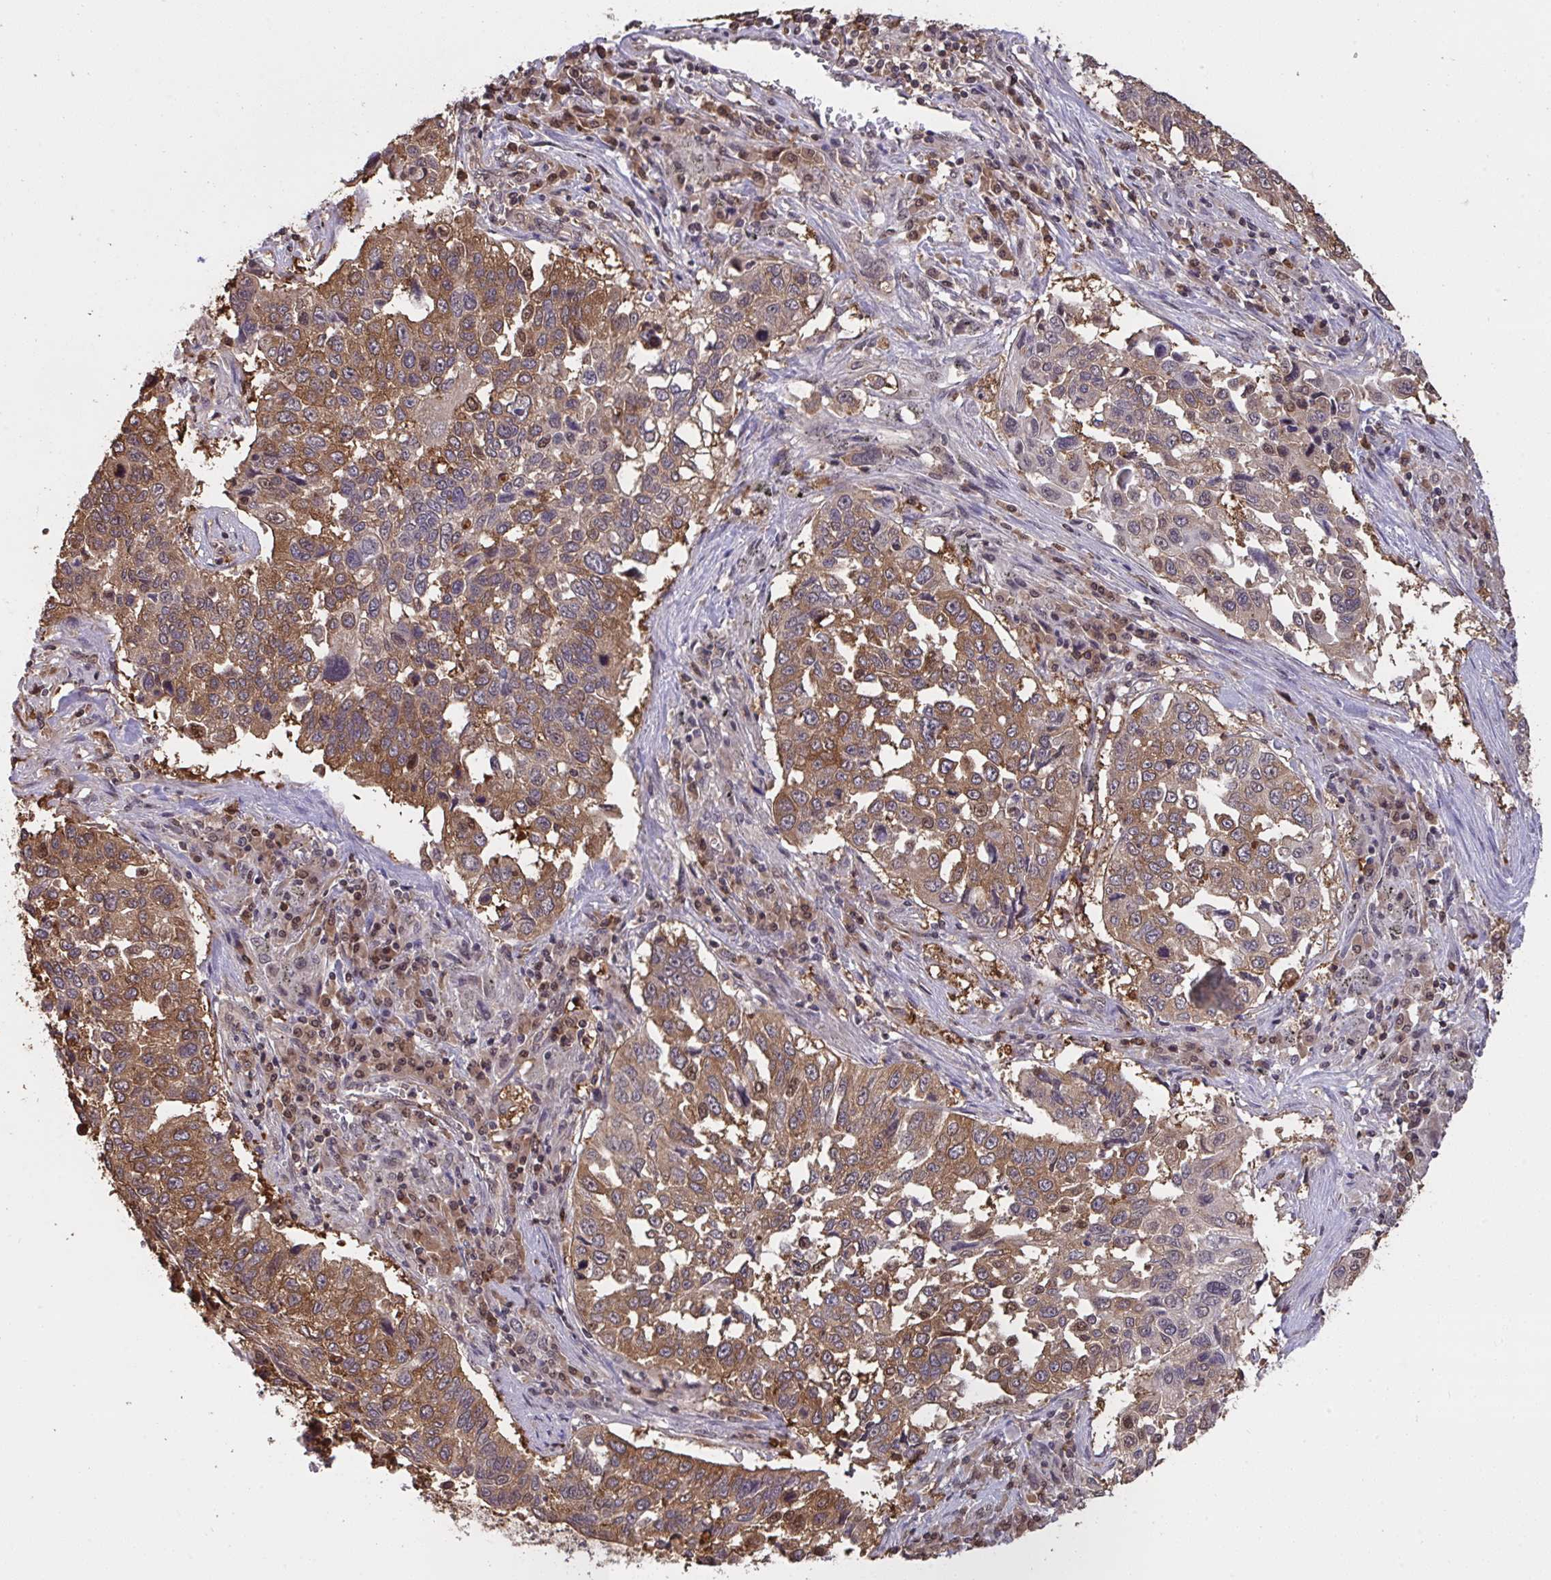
{"staining": {"intensity": "moderate", "quantity": "25%-75%", "location": "cytoplasmic/membranous"}, "tissue": "lung cancer", "cell_type": "Tumor cells", "image_type": "cancer", "snomed": [{"axis": "morphology", "description": "Squamous cell carcinoma, NOS"}, {"axis": "topography", "description": "Lung"}], "caption": "Squamous cell carcinoma (lung) stained with immunohistochemistry (IHC) reveals moderate cytoplasmic/membranous positivity in approximately 25%-75% of tumor cells.", "gene": "C12orf57", "patient": {"sex": "male", "age": 62}}